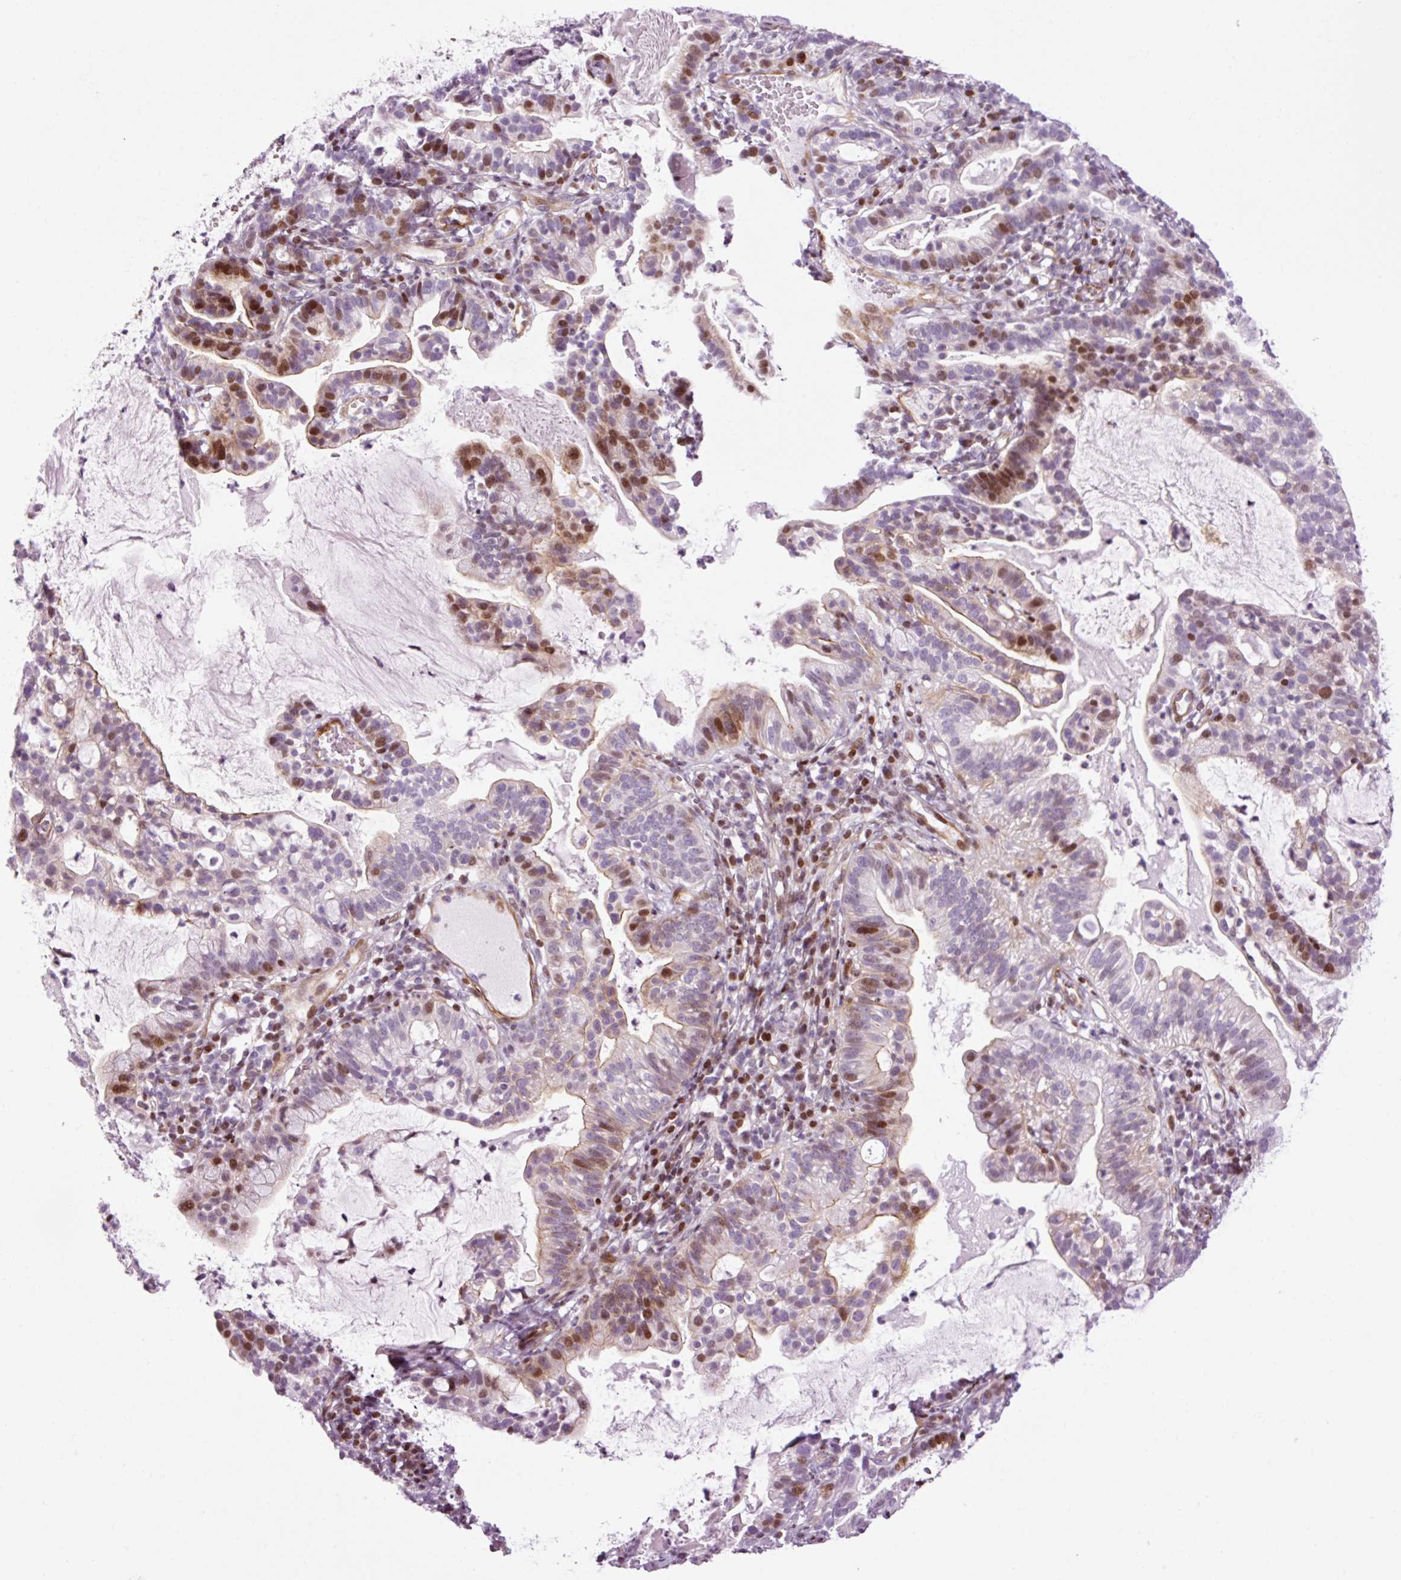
{"staining": {"intensity": "moderate", "quantity": "25%-75%", "location": "nuclear"}, "tissue": "cervical cancer", "cell_type": "Tumor cells", "image_type": "cancer", "snomed": [{"axis": "morphology", "description": "Adenocarcinoma, NOS"}, {"axis": "topography", "description": "Cervix"}], "caption": "Cervical cancer was stained to show a protein in brown. There is medium levels of moderate nuclear staining in approximately 25%-75% of tumor cells. (DAB IHC, brown staining for protein, blue staining for nuclei).", "gene": "ANKRD20A1", "patient": {"sex": "female", "age": 41}}